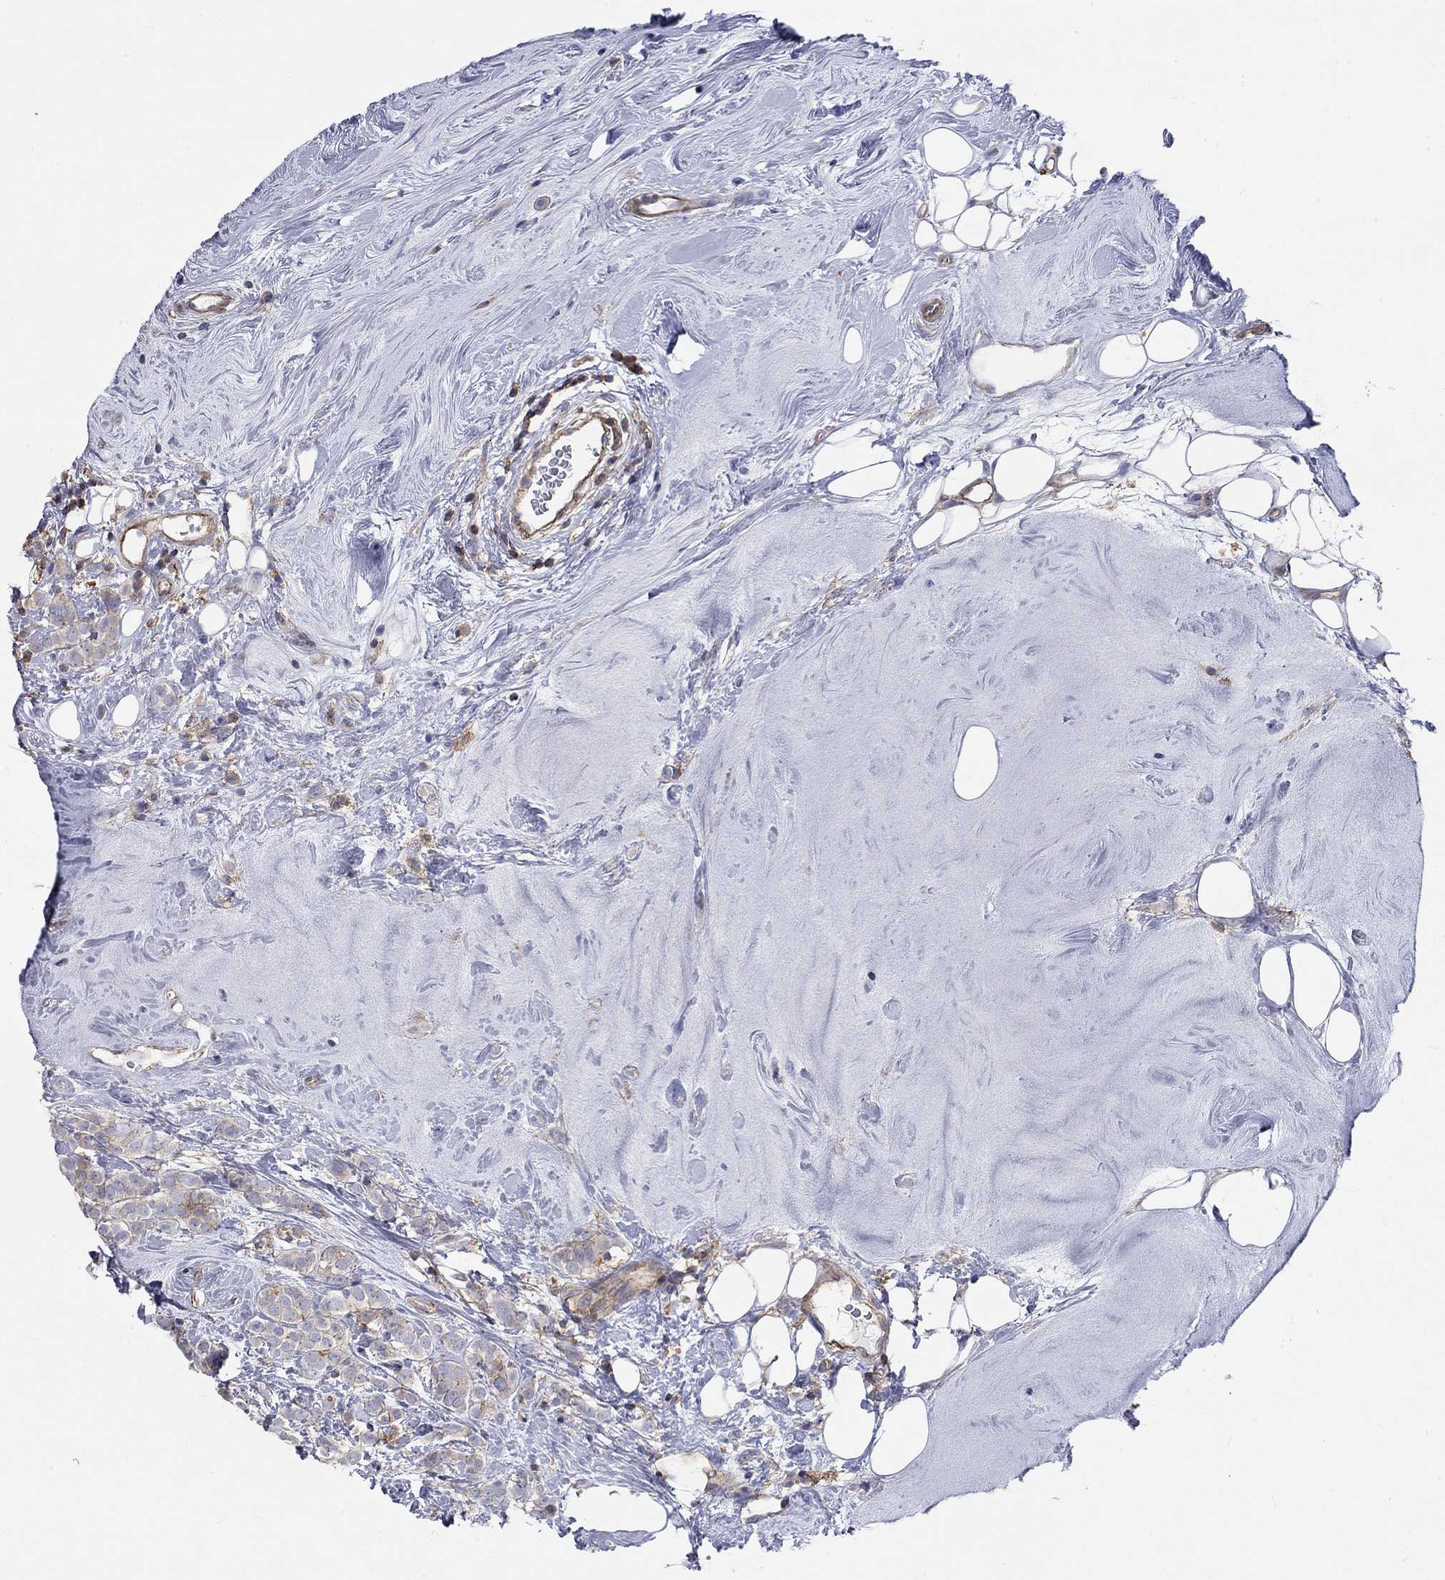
{"staining": {"intensity": "moderate", "quantity": "<25%", "location": "cytoplasmic/membranous"}, "tissue": "breast cancer", "cell_type": "Tumor cells", "image_type": "cancer", "snomed": [{"axis": "morphology", "description": "Lobular carcinoma"}, {"axis": "topography", "description": "Breast"}], "caption": "Immunohistochemical staining of human lobular carcinoma (breast) shows moderate cytoplasmic/membranous protein expression in about <25% of tumor cells.", "gene": "PCDHGA10", "patient": {"sex": "female", "age": 49}}